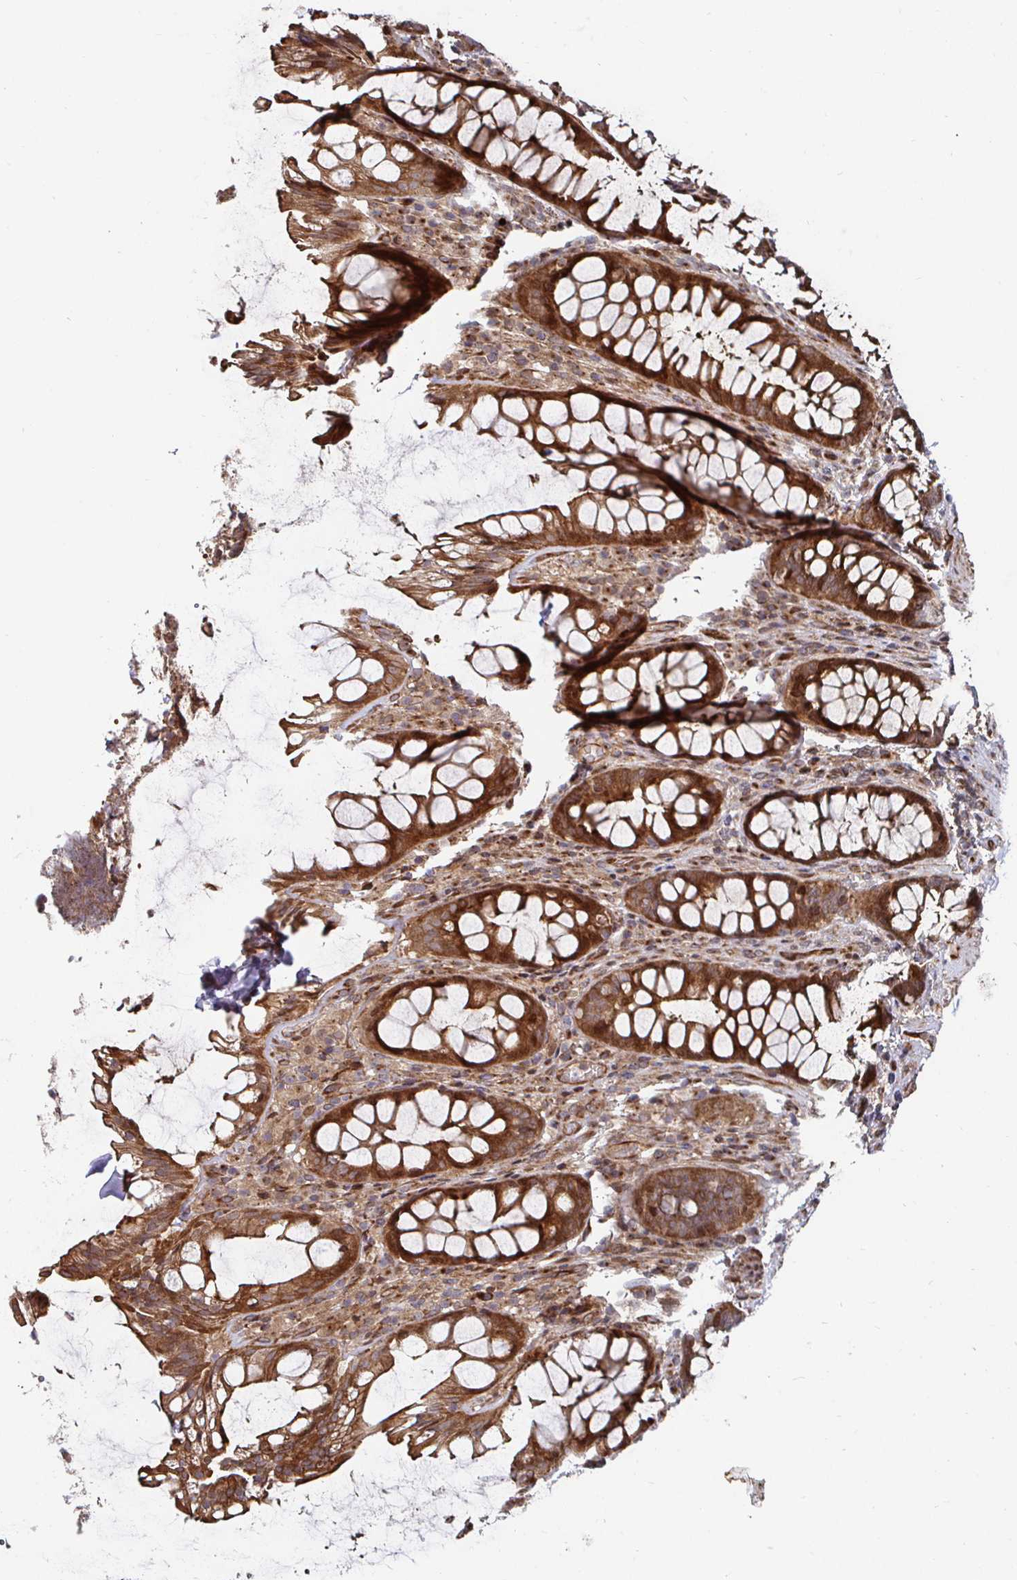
{"staining": {"intensity": "strong", "quantity": ">75%", "location": "cytoplasmic/membranous"}, "tissue": "rectum", "cell_type": "Glandular cells", "image_type": "normal", "snomed": [{"axis": "morphology", "description": "Normal tissue, NOS"}, {"axis": "topography", "description": "Rectum"}], "caption": "Immunohistochemical staining of benign human rectum exhibits >75% levels of strong cytoplasmic/membranous protein positivity in approximately >75% of glandular cells.", "gene": "TBKBP1", "patient": {"sex": "male", "age": 72}}